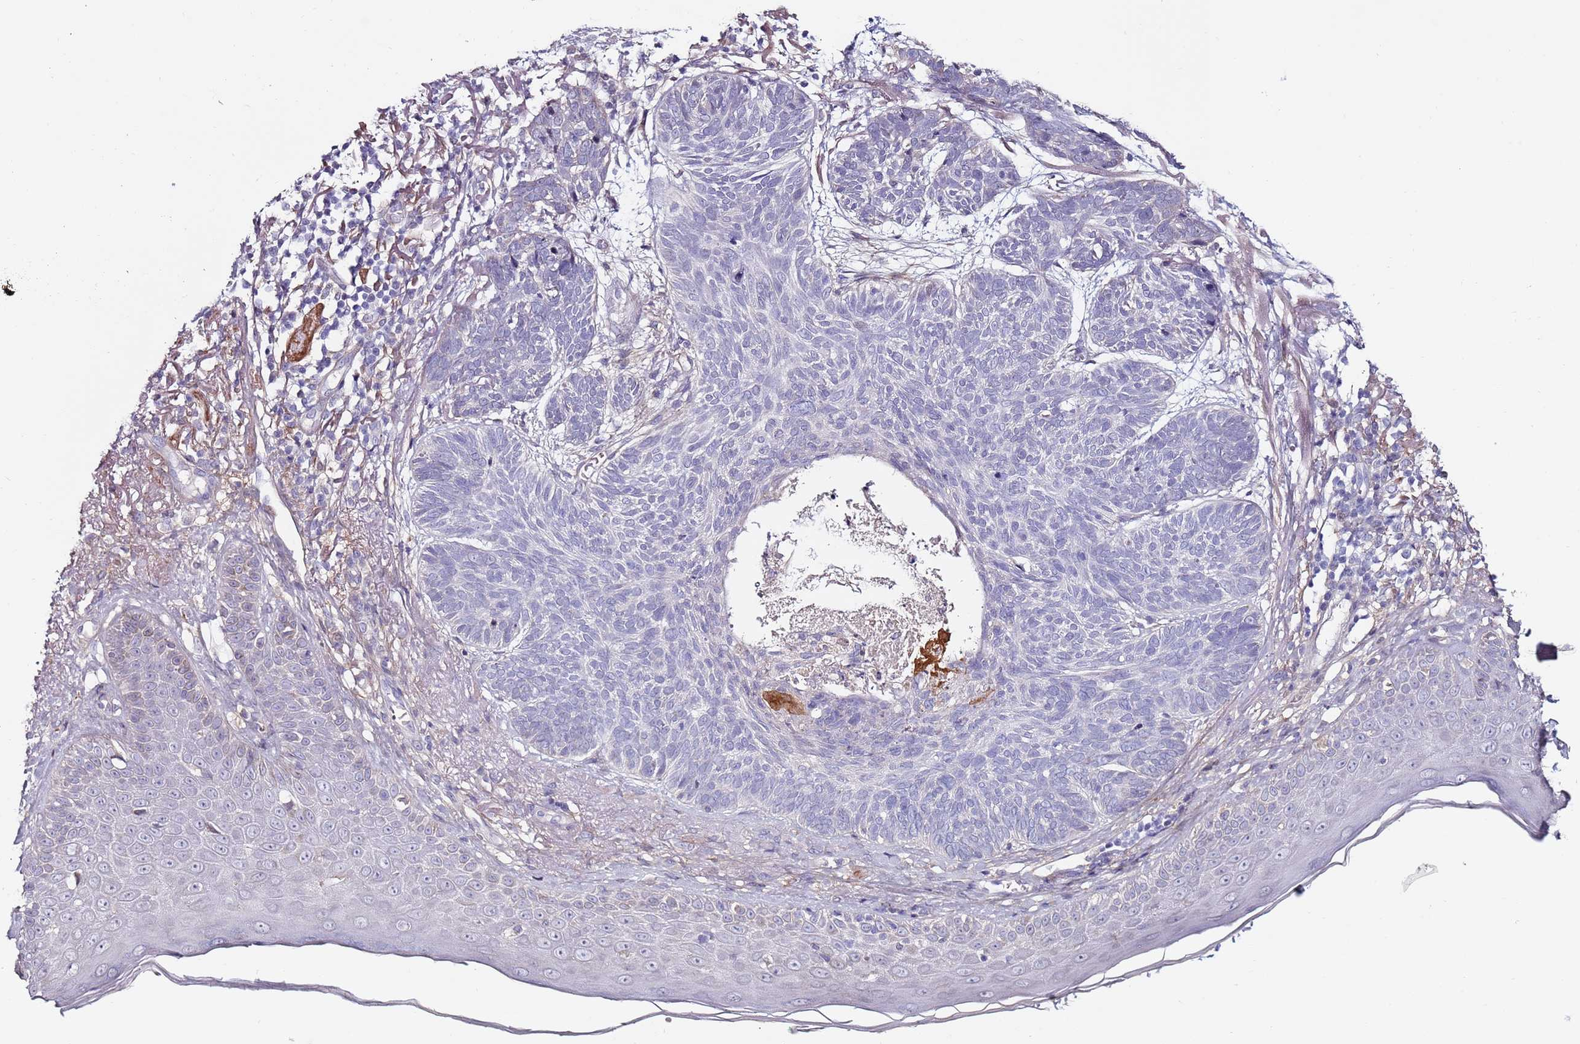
{"staining": {"intensity": "negative", "quantity": "none", "location": "none"}, "tissue": "skin cancer", "cell_type": "Tumor cells", "image_type": "cancer", "snomed": [{"axis": "morphology", "description": "Normal tissue, NOS"}, {"axis": "morphology", "description": "Basal cell carcinoma"}, {"axis": "topography", "description": "Skin"}], "caption": "Tumor cells show no significant protein positivity in basal cell carcinoma (skin).", "gene": "C3orf80", "patient": {"sex": "male", "age": 66}}